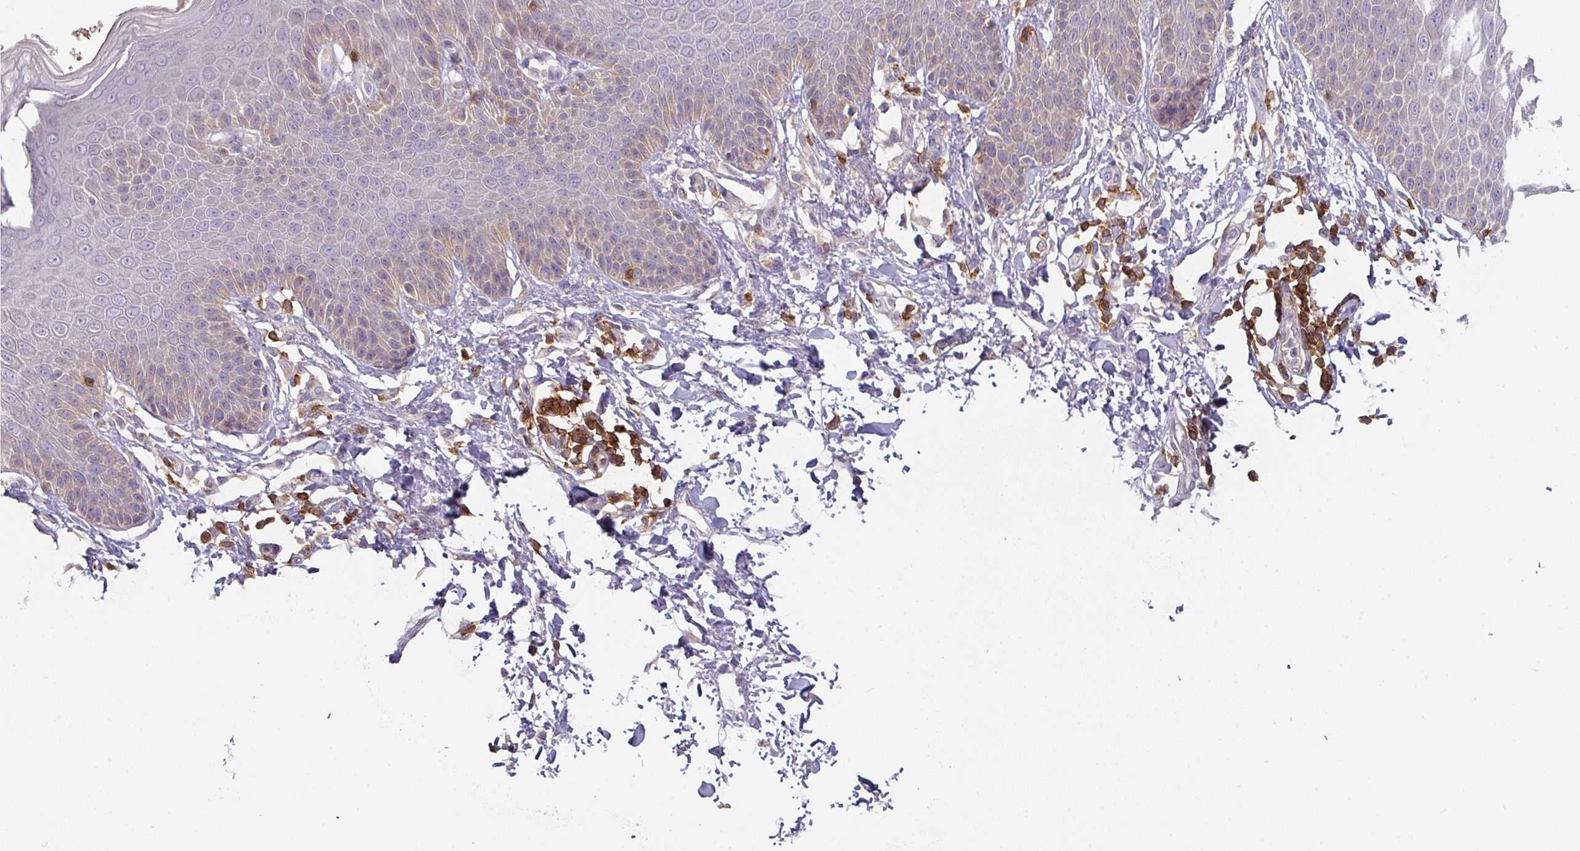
{"staining": {"intensity": "weak", "quantity": "<25%", "location": "cytoplasmic/membranous"}, "tissue": "skin", "cell_type": "Epidermal cells", "image_type": "normal", "snomed": [{"axis": "morphology", "description": "Normal tissue, NOS"}, {"axis": "topography", "description": "Peripheral nerve tissue"}], "caption": "Immunohistochemical staining of unremarkable skin exhibits no significant positivity in epidermal cells. (DAB IHC visualized using brightfield microscopy, high magnification).", "gene": "CD3G", "patient": {"sex": "male", "age": 51}}